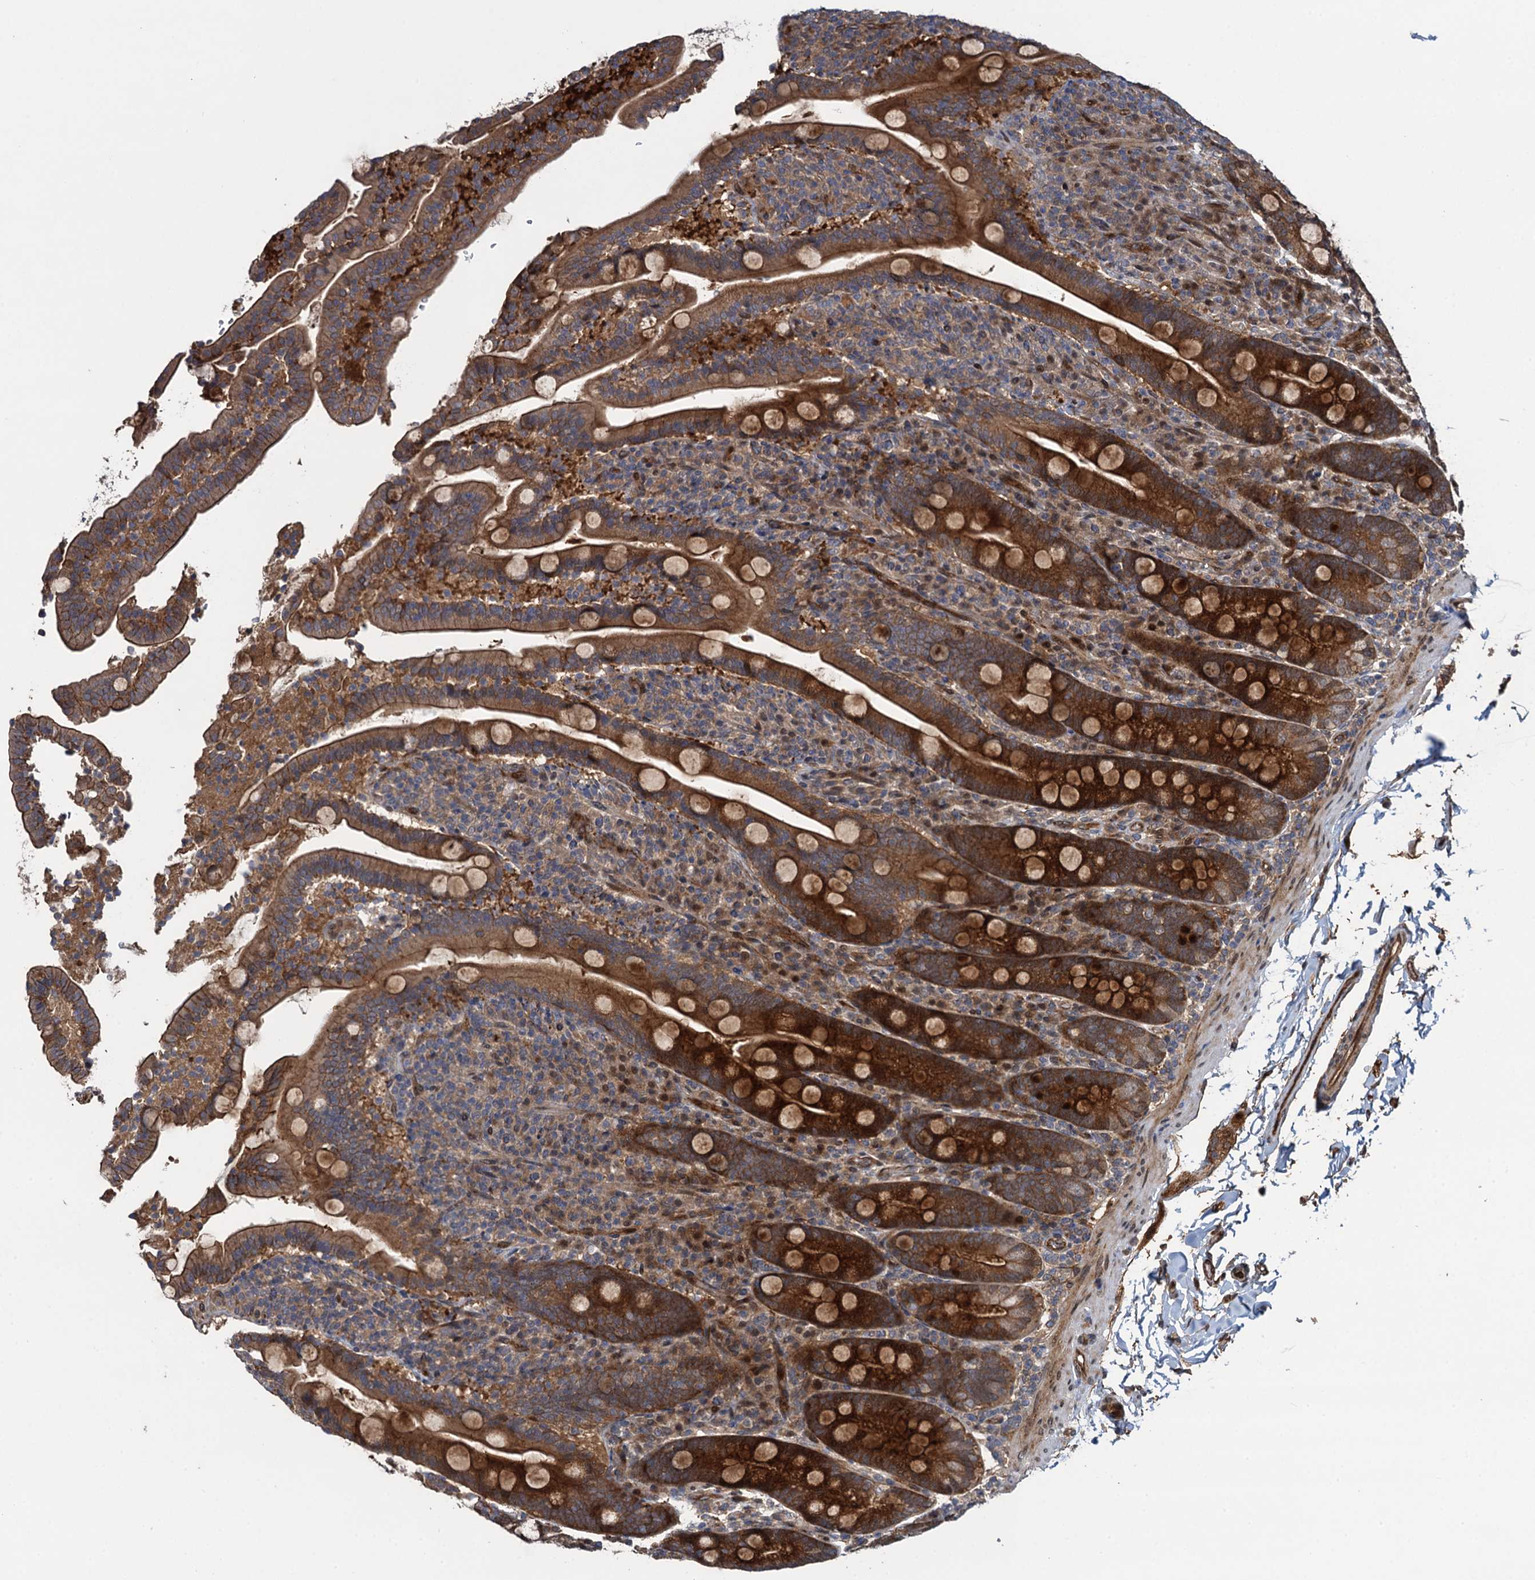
{"staining": {"intensity": "strong", "quantity": ">75%", "location": "cytoplasmic/membranous"}, "tissue": "duodenum", "cell_type": "Glandular cells", "image_type": "normal", "snomed": [{"axis": "morphology", "description": "Normal tissue, NOS"}, {"axis": "topography", "description": "Duodenum"}], "caption": "Immunohistochemistry (IHC) micrograph of normal human duodenum stained for a protein (brown), which displays high levels of strong cytoplasmic/membranous staining in approximately >75% of glandular cells.", "gene": "RHOBTB1", "patient": {"sex": "male", "age": 35}}